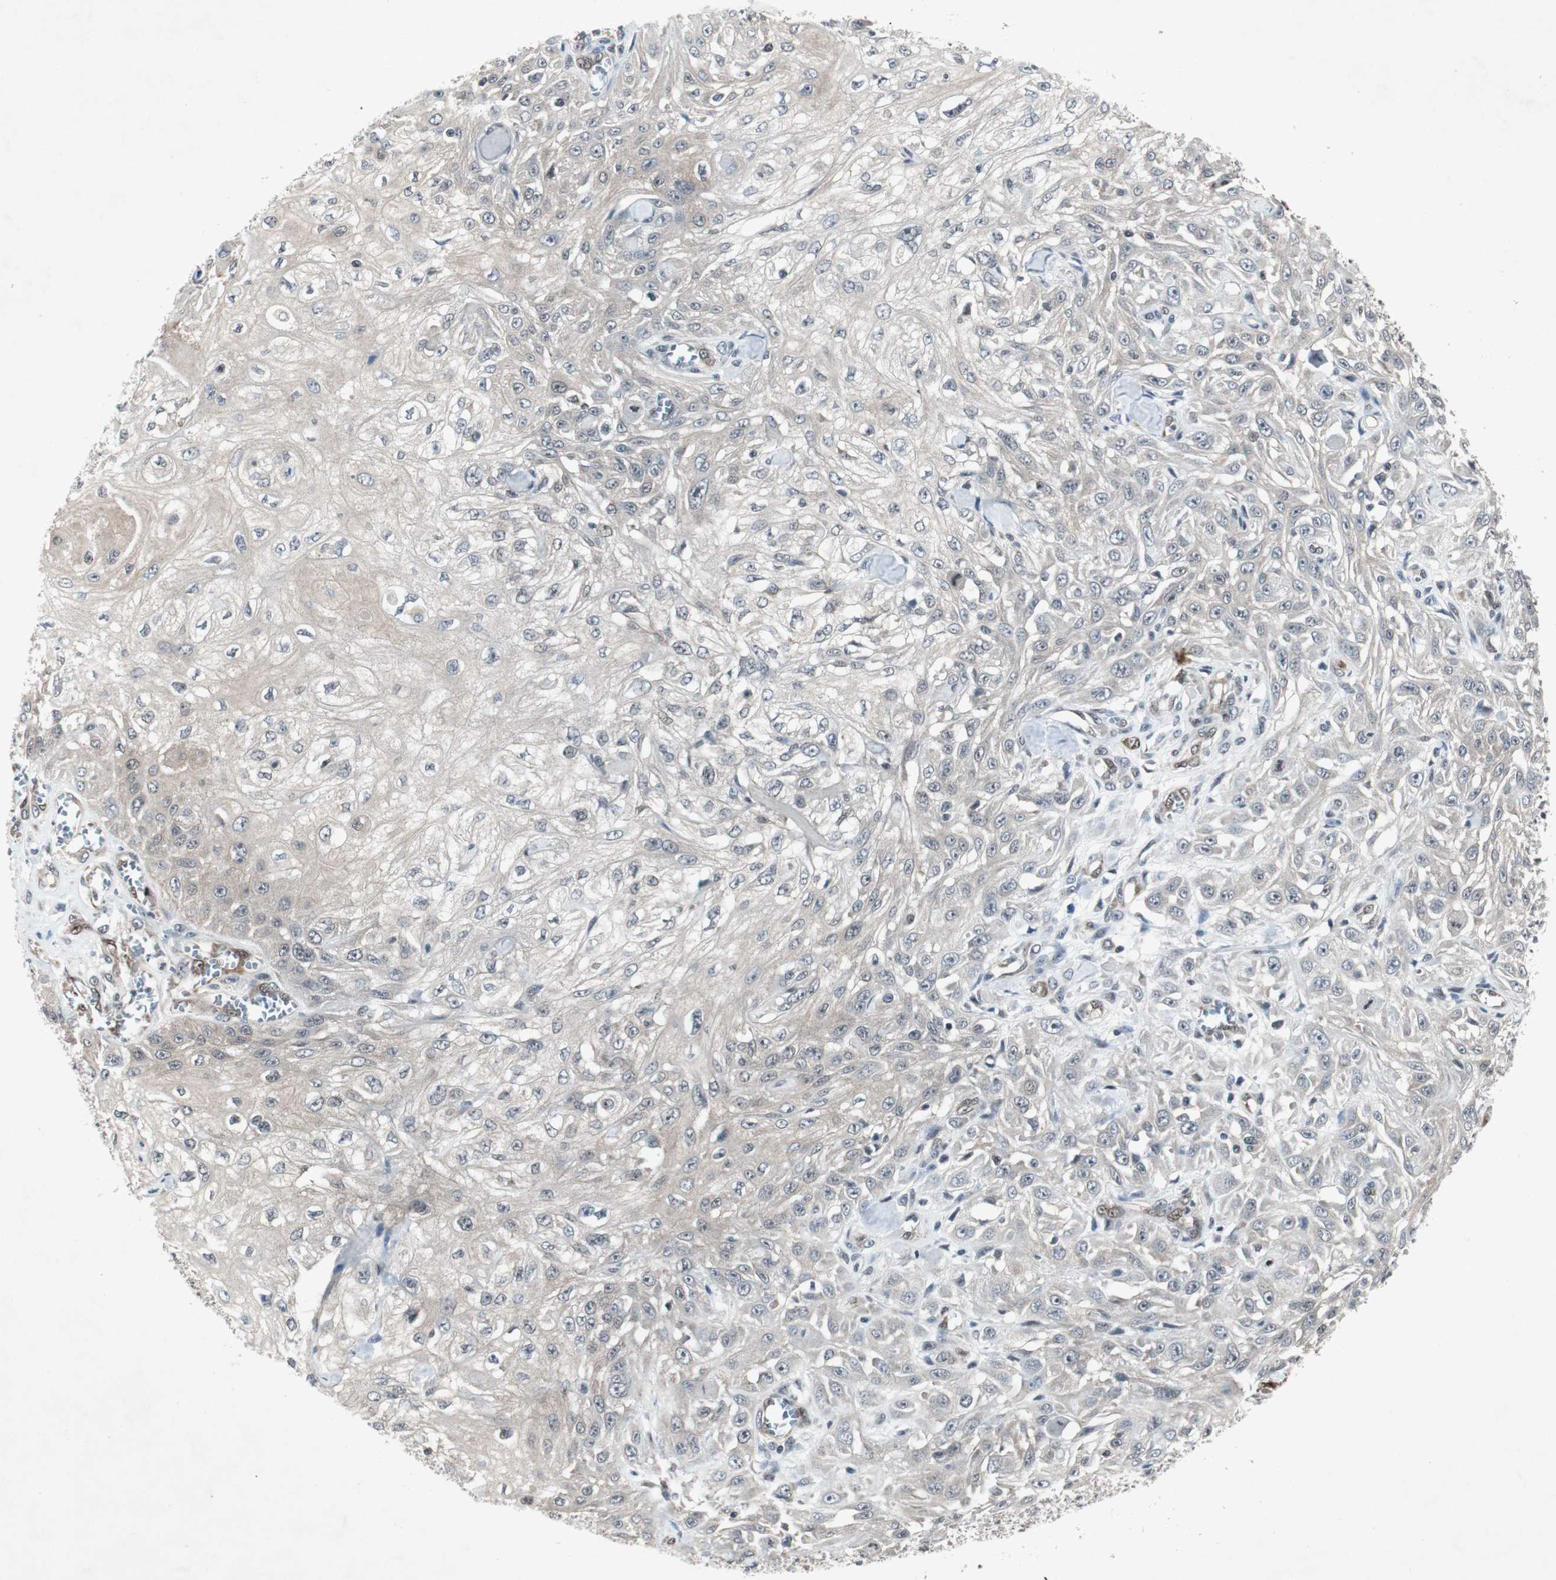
{"staining": {"intensity": "negative", "quantity": "none", "location": "none"}, "tissue": "skin cancer", "cell_type": "Tumor cells", "image_type": "cancer", "snomed": [{"axis": "morphology", "description": "Squamous cell carcinoma, NOS"}, {"axis": "morphology", "description": "Squamous cell carcinoma, metastatic, NOS"}, {"axis": "topography", "description": "Skin"}, {"axis": "topography", "description": "Lymph node"}], "caption": "This is an IHC micrograph of human skin squamous cell carcinoma. There is no staining in tumor cells.", "gene": "SMAD1", "patient": {"sex": "male", "age": 75}}